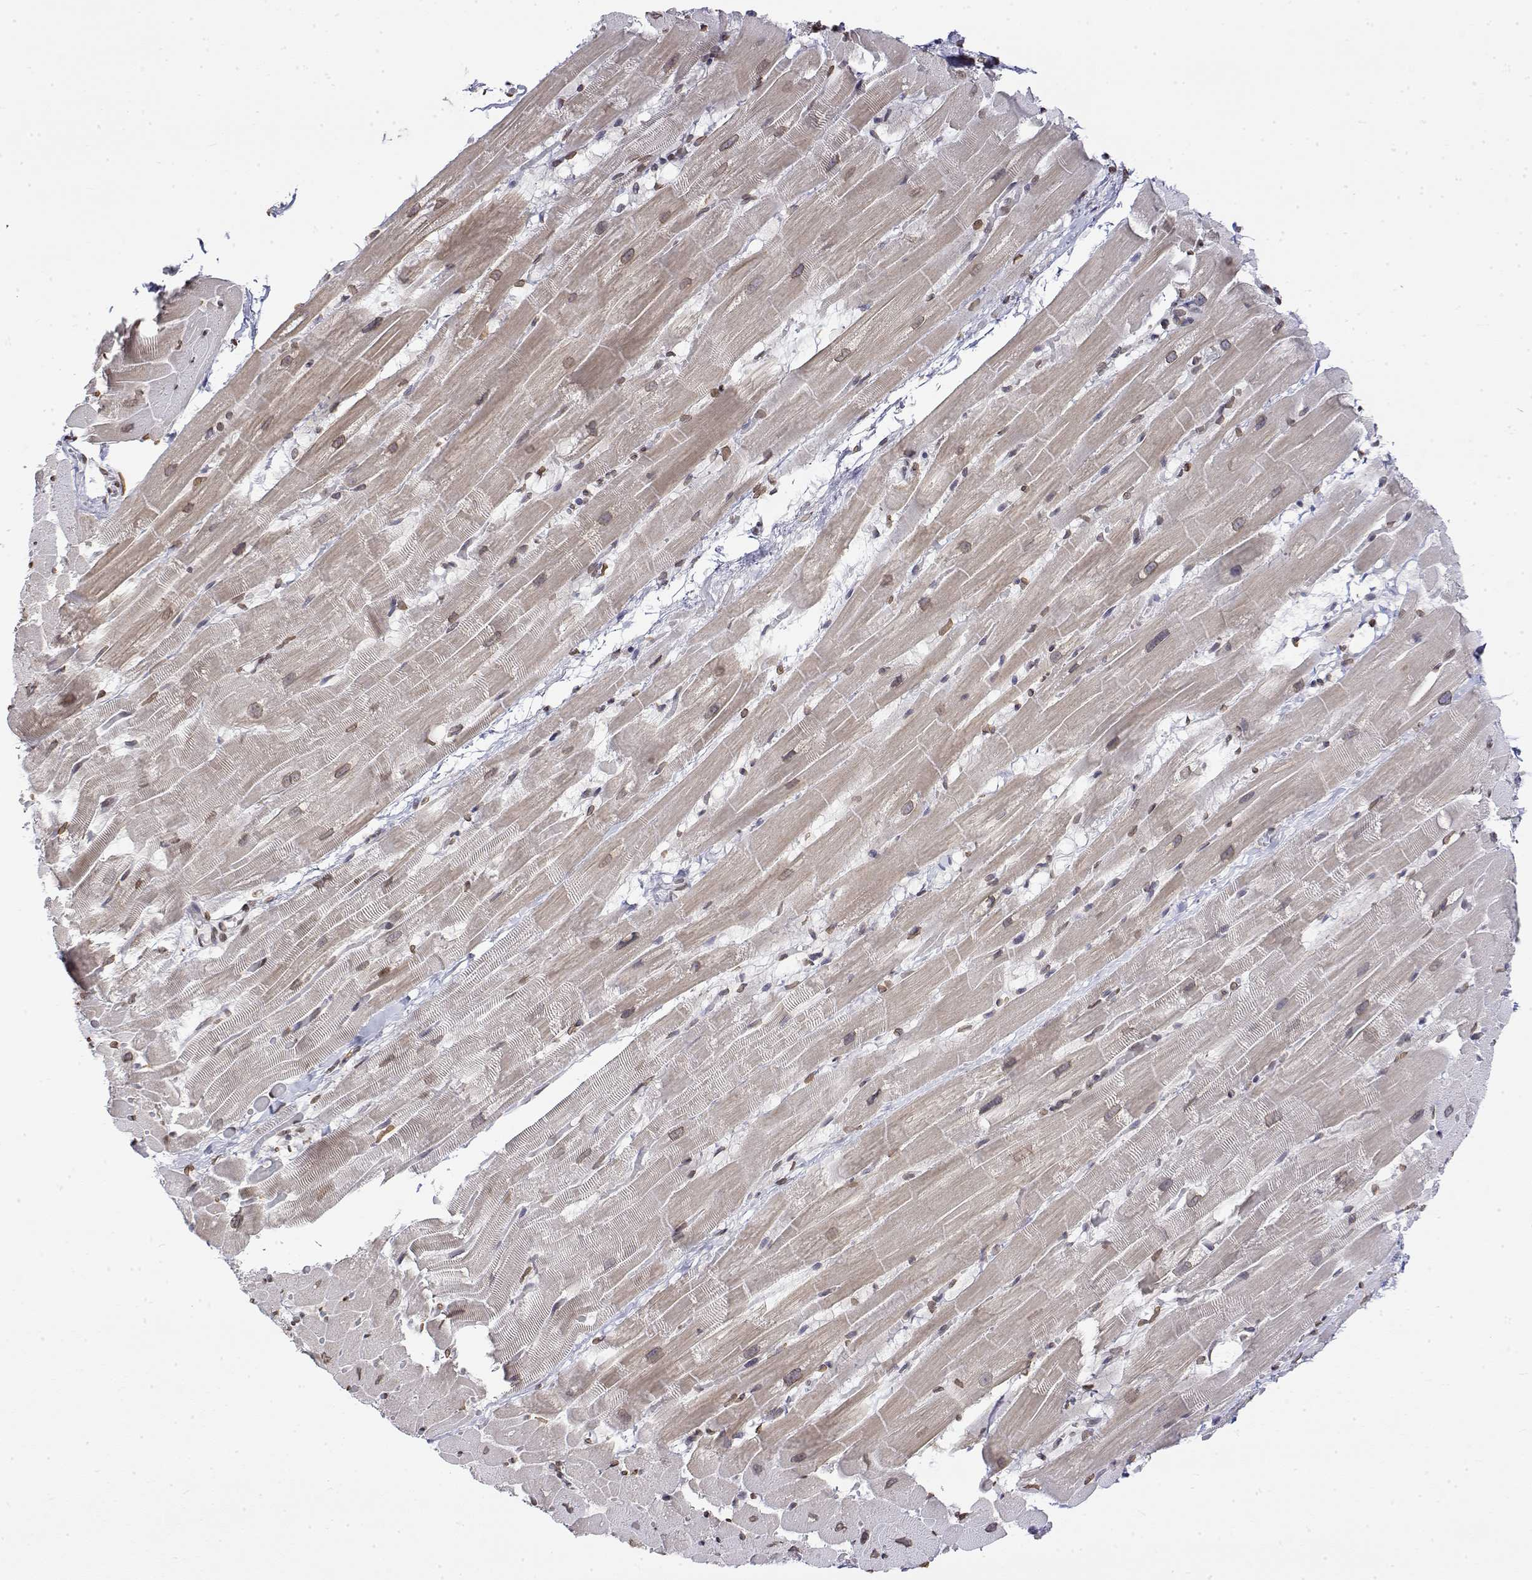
{"staining": {"intensity": "moderate", "quantity": "25%-75%", "location": "cytoplasmic/membranous,nuclear"}, "tissue": "heart muscle", "cell_type": "Cardiomyocytes", "image_type": "normal", "snomed": [{"axis": "morphology", "description": "Normal tissue, NOS"}, {"axis": "topography", "description": "Heart"}], "caption": "DAB (3,3'-diaminobenzidine) immunohistochemical staining of unremarkable heart muscle exhibits moderate cytoplasmic/membranous,nuclear protein expression in about 25%-75% of cardiomyocytes.", "gene": "ZNF532", "patient": {"sex": "male", "age": 37}}